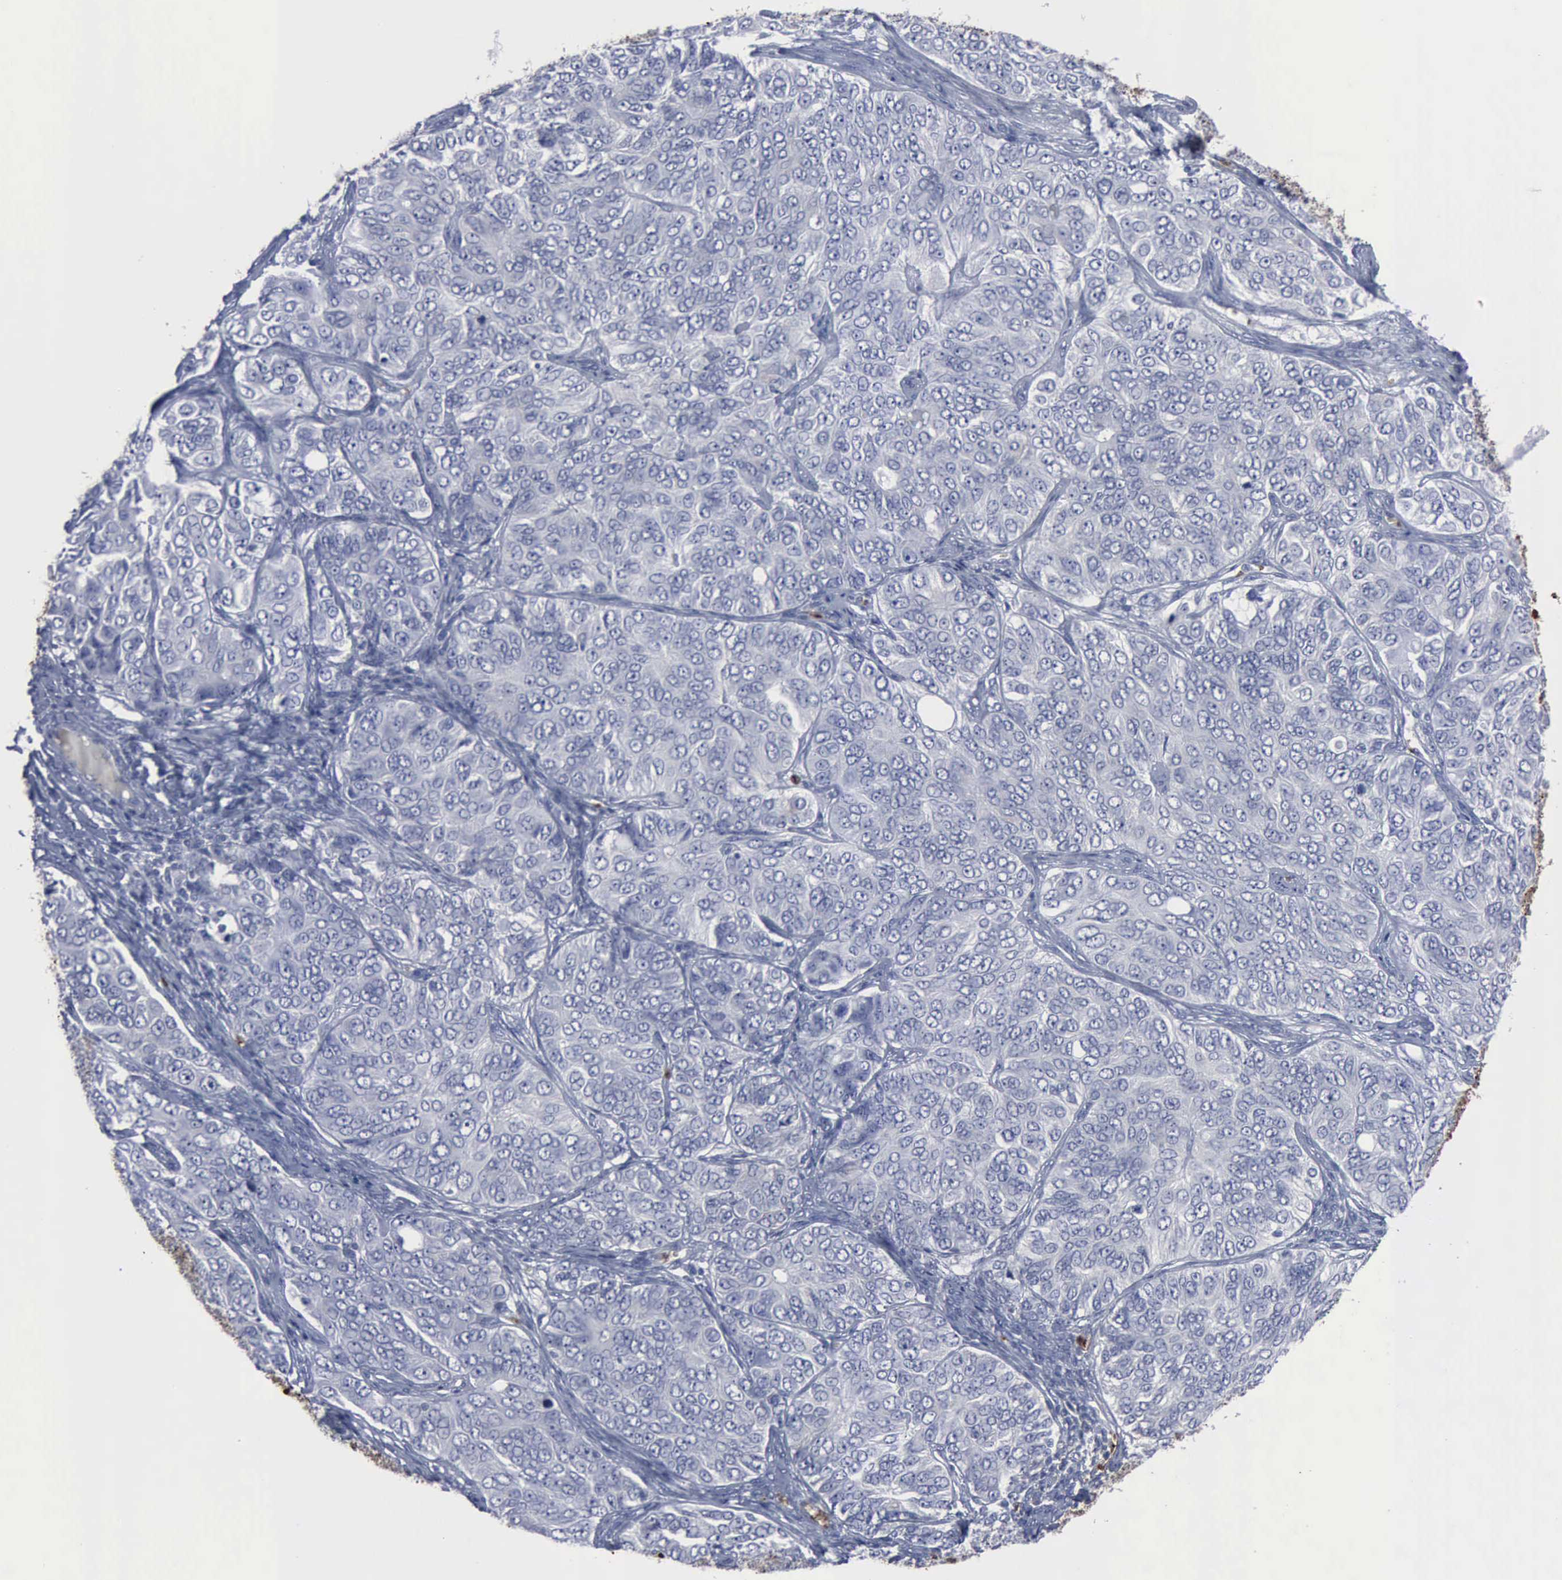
{"staining": {"intensity": "negative", "quantity": "none", "location": "none"}, "tissue": "ovarian cancer", "cell_type": "Tumor cells", "image_type": "cancer", "snomed": [{"axis": "morphology", "description": "Carcinoma, endometroid"}, {"axis": "topography", "description": "Ovary"}], "caption": "IHC photomicrograph of neoplastic tissue: ovarian cancer stained with DAB (3,3'-diaminobenzidine) shows no significant protein staining in tumor cells.", "gene": "TGFB1", "patient": {"sex": "female", "age": 51}}